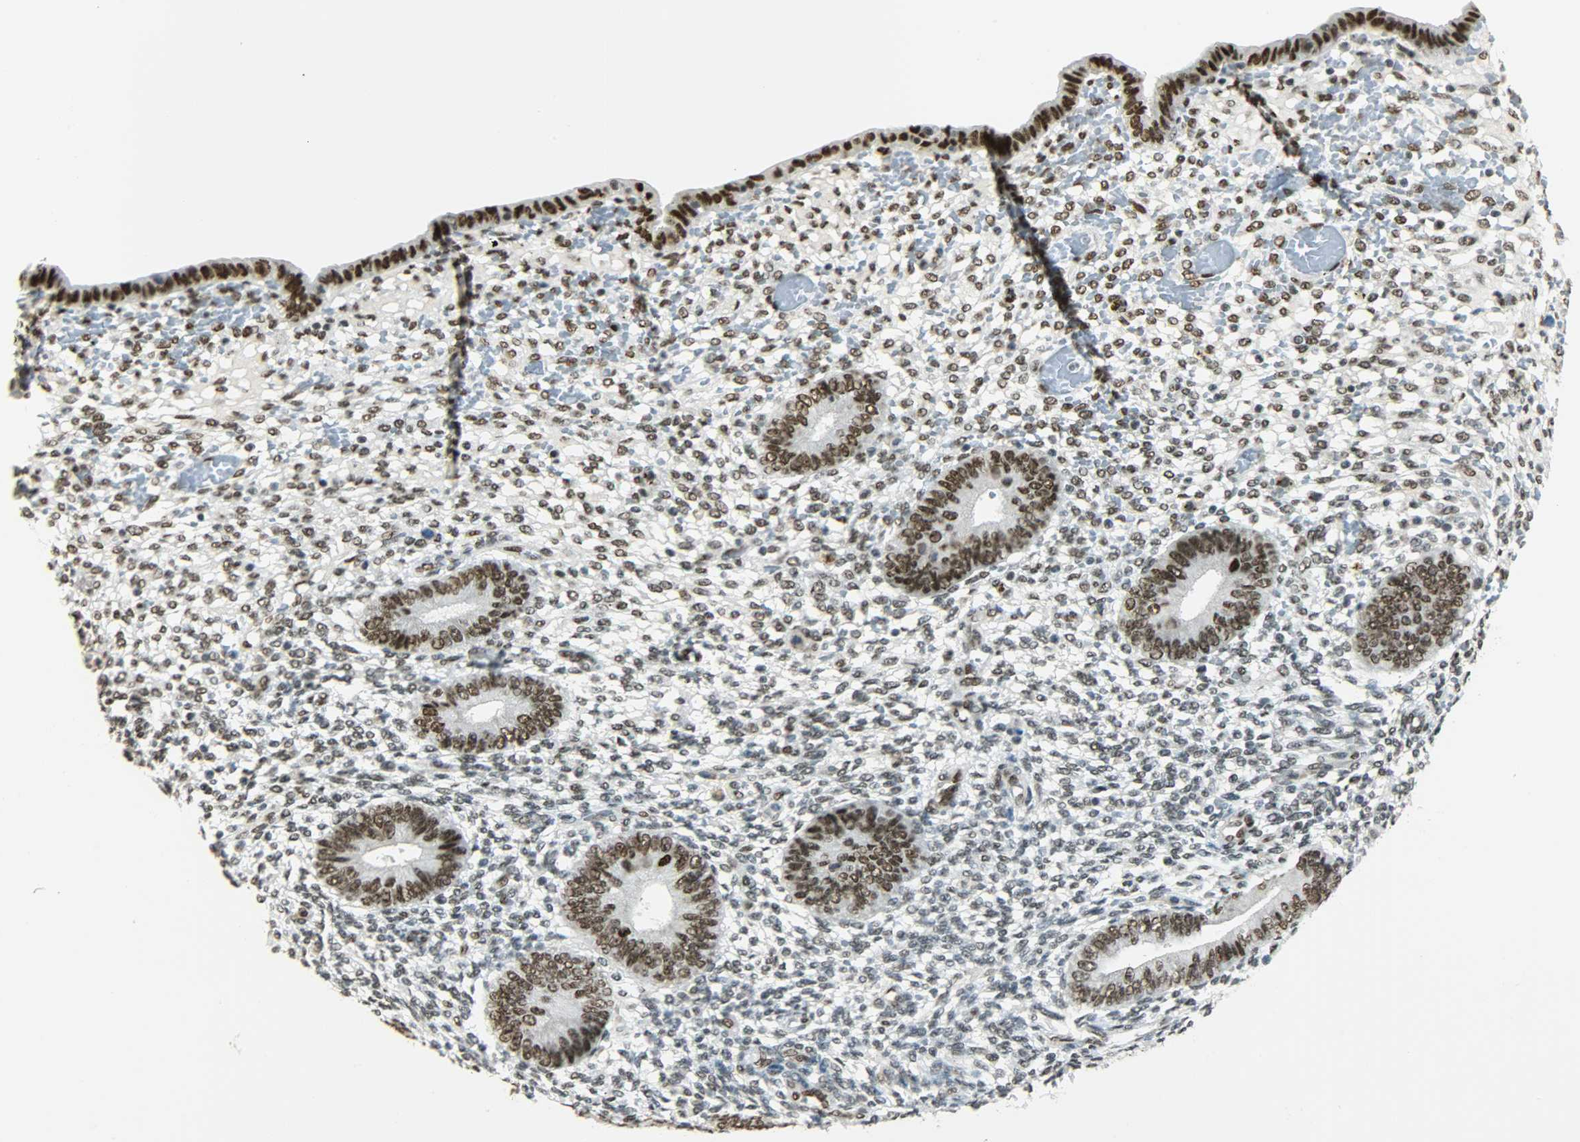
{"staining": {"intensity": "moderate", "quantity": ">75%", "location": "nuclear"}, "tissue": "endometrium", "cell_type": "Cells in endometrial stroma", "image_type": "normal", "snomed": [{"axis": "morphology", "description": "Normal tissue, NOS"}, {"axis": "topography", "description": "Endometrium"}], "caption": "Immunohistochemistry (DAB) staining of benign human endometrium reveals moderate nuclear protein positivity in approximately >75% of cells in endometrial stroma. (DAB IHC, brown staining for protein, blue staining for nuclei).", "gene": "MYEF2", "patient": {"sex": "female", "age": 42}}